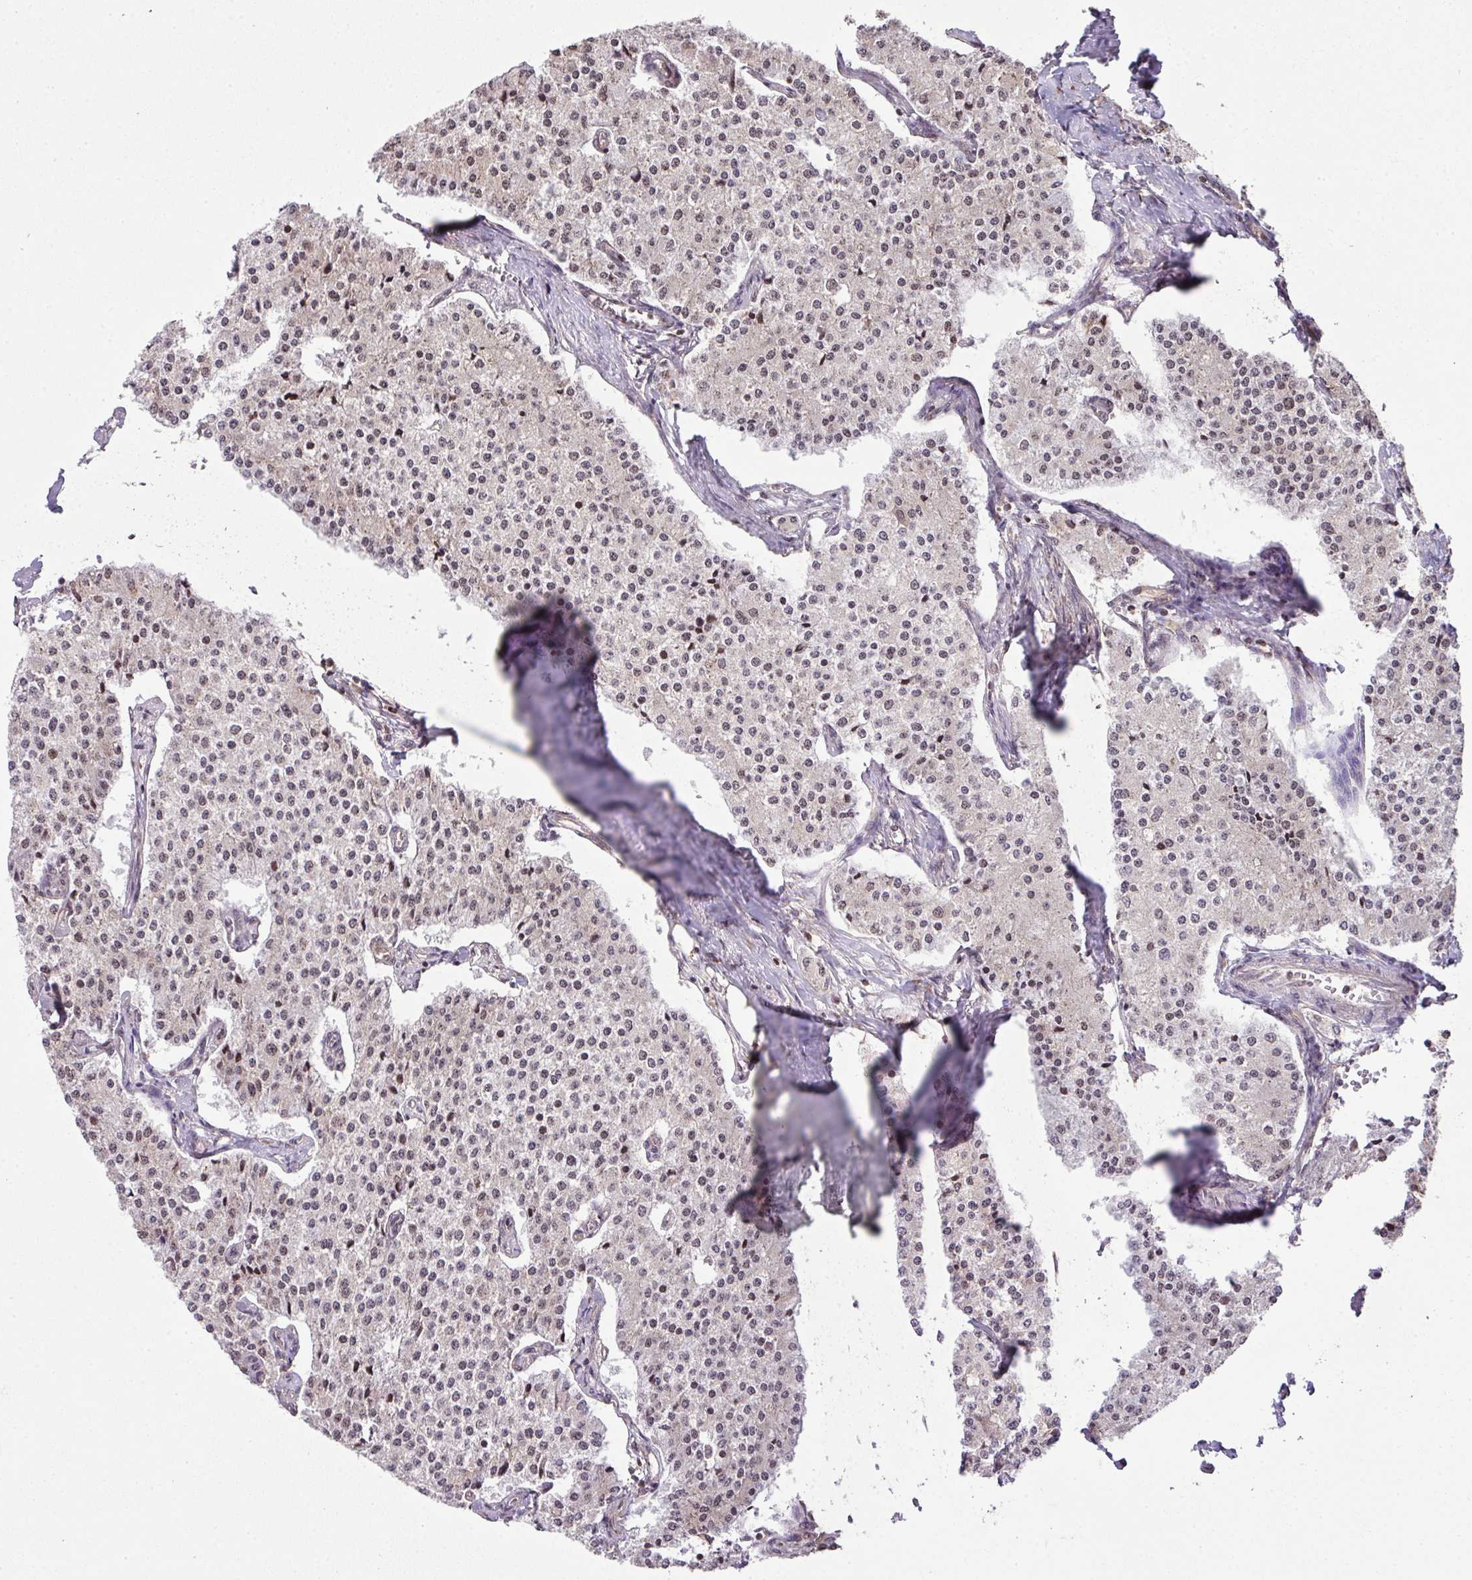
{"staining": {"intensity": "weak", "quantity": ">75%", "location": "nuclear"}, "tissue": "carcinoid", "cell_type": "Tumor cells", "image_type": "cancer", "snomed": [{"axis": "morphology", "description": "Carcinoid, malignant, NOS"}, {"axis": "topography", "description": "Colon"}], "caption": "An immunohistochemistry (IHC) photomicrograph of neoplastic tissue is shown. Protein staining in brown labels weak nuclear positivity in carcinoid (malignant) within tumor cells. (DAB = brown stain, brightfield microscopy at high magnification).", "gene": "PLK1", "patient": {"sex": "female", "age": 52}}